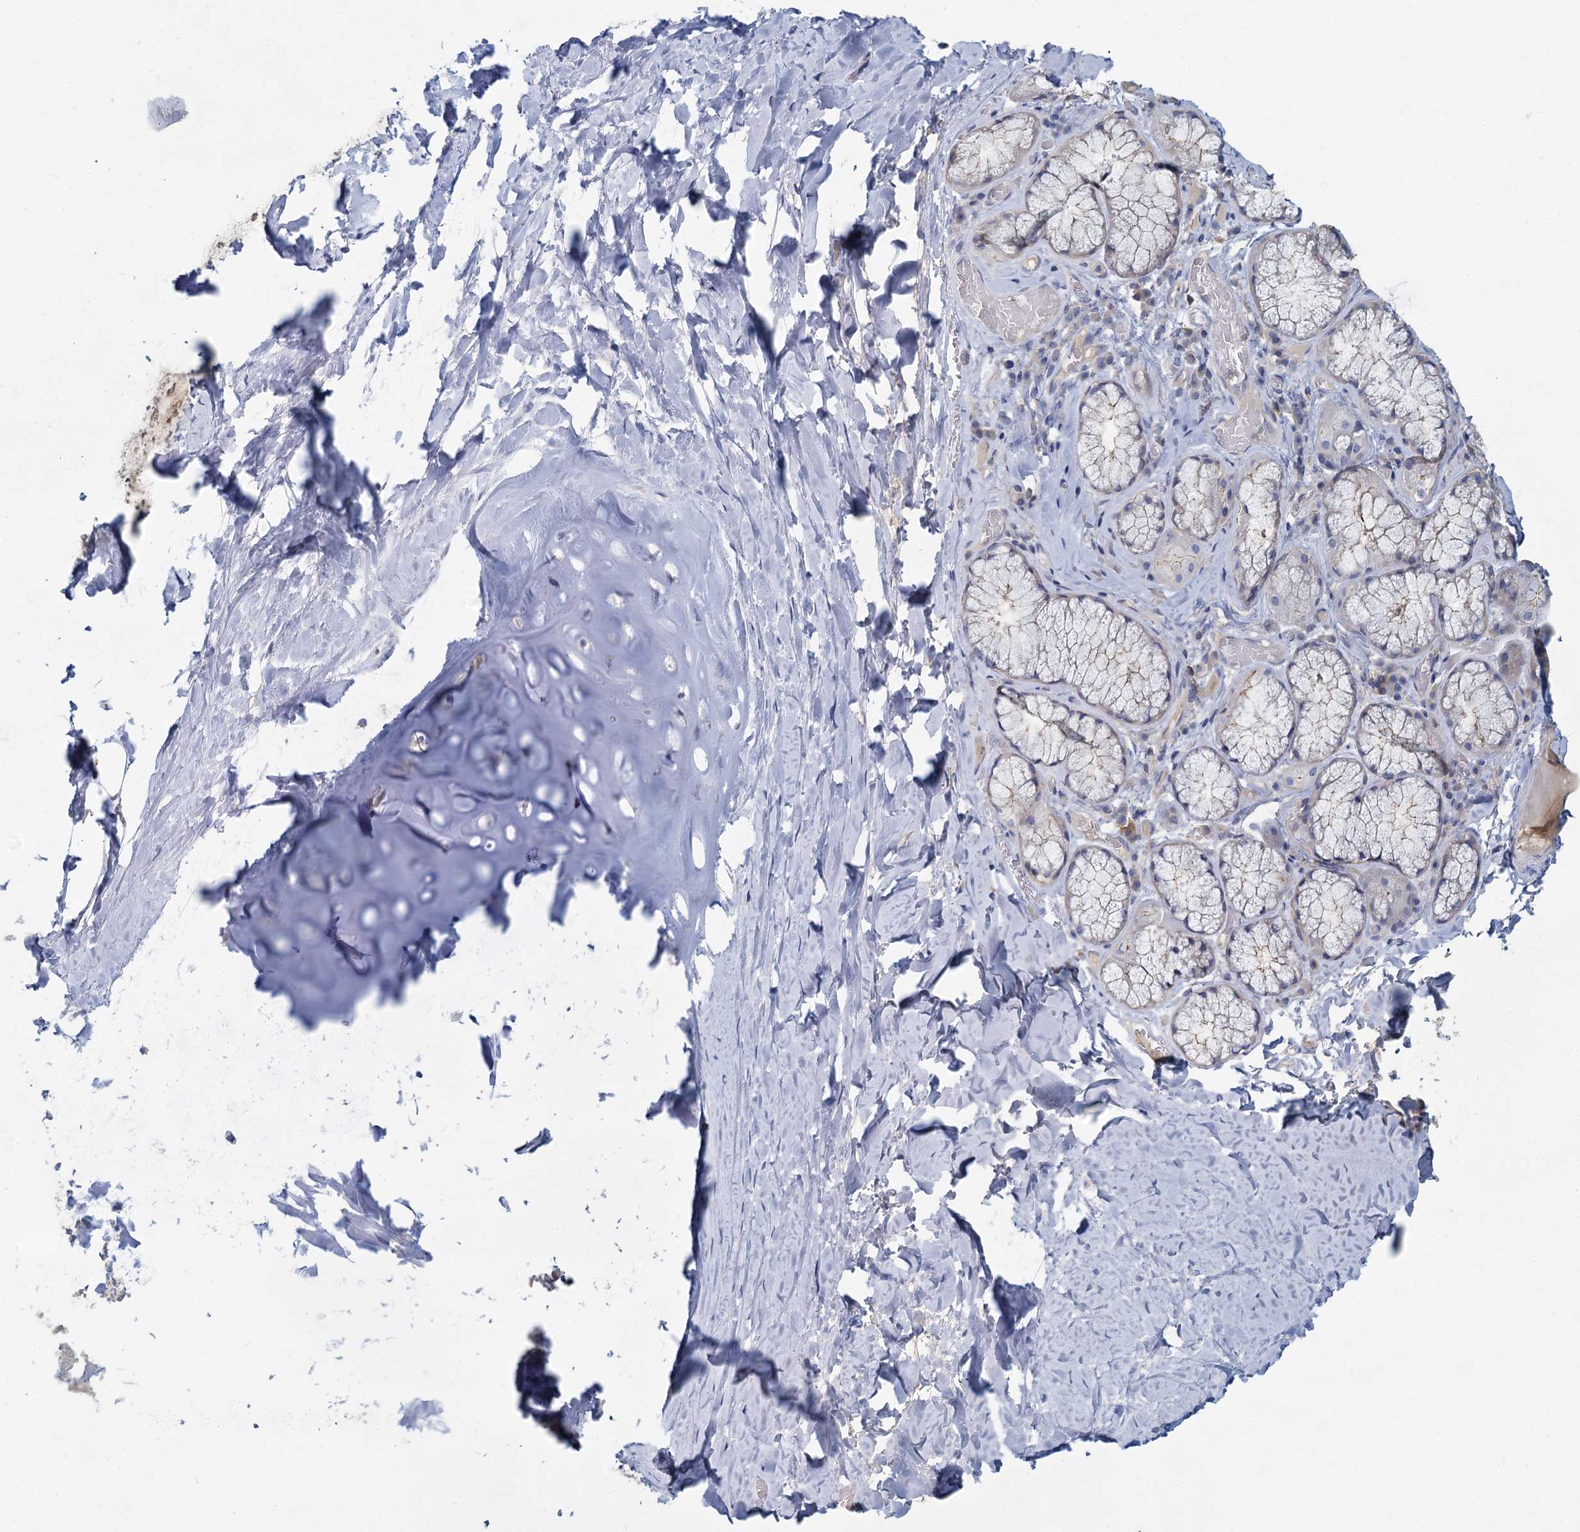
{"staining": {"intensity": "negative", "quantity": "none", "location": "none"}, "tissue": "adipose tissue", "cell_type": "Adipocytes", "image_type": "normal", "snomed": [{"axis": "morphology", "description": "Normal tissue, NOS"}, {"axis": "topography", "description": "Lymph node"}, {"axis": "topography", "description": "Cartilage tissue"}, {"axis": "topography", "description": "Bronchus"}], "caption": "Immunohistochemical staining of unremarkable adipose tissue shows no significant staining in adipocytes.", "gene": "ACSM3", "patient": {"sex": "male", "age": 63}}